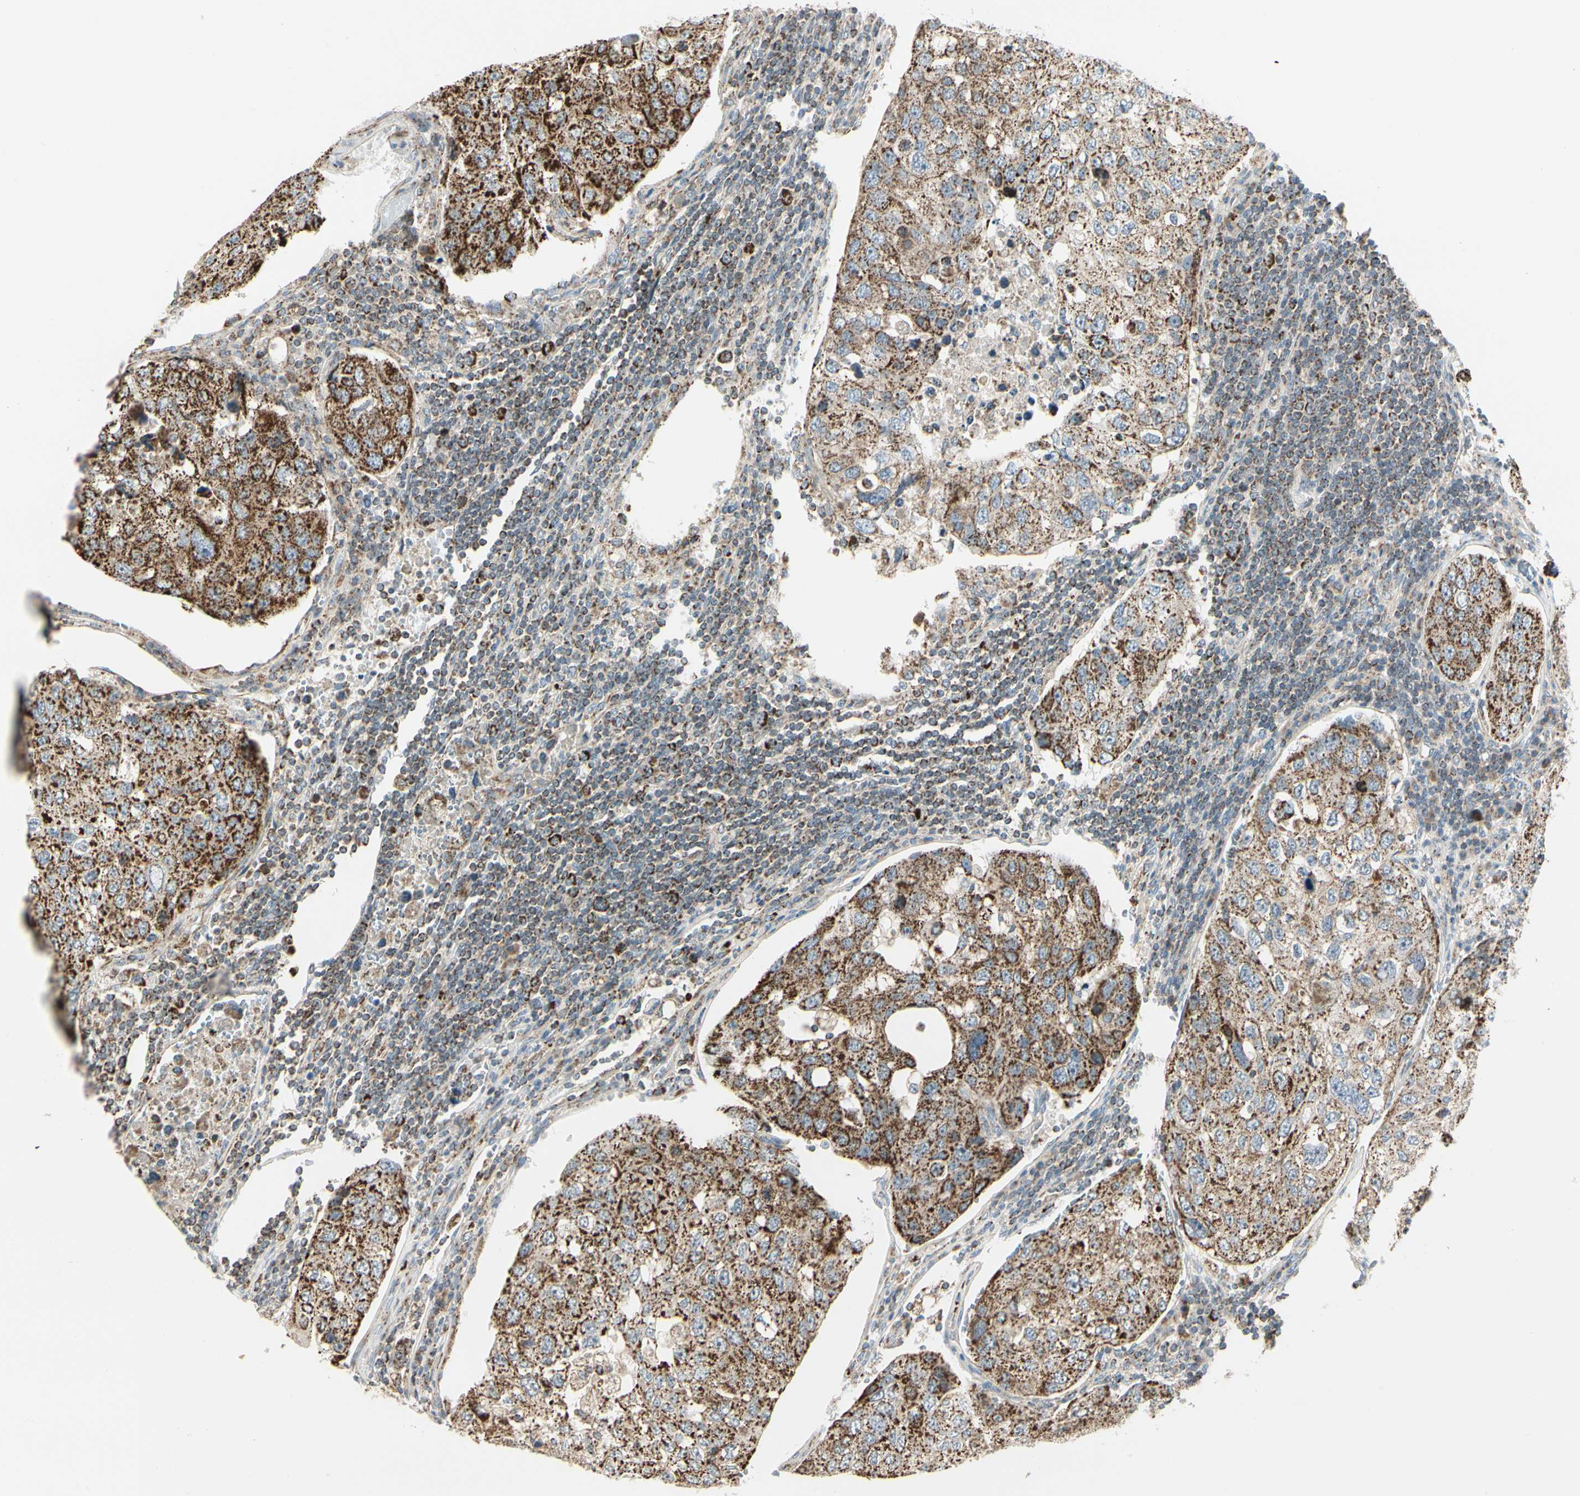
{"staining": {"intensity": "strong", "quantity": ">75%", "location": "cytoplasmic/membranous"}, "tissue": "urothelial cancer", "cell_type": "Tumor cells", "image_type": "cancer", "snomed": [{"axis": "morphology", "description": "Urothelial carcinoma, High grade"}, {"axis": "topography", "description": "Lymph node"}, {"axis": "topography", "description": "Urinary bladder"}], "caption": "A high-resolution histopathology image shows immunohistochemistry (IHC) staining of urothelial carcinoma (high-grade), which shows strong cytoplasmic/membranous staining in approximately >75% of tumor cells. (Stains: DAB (3,3'-diaminobenzidine) in brown, nuclei in blue, Microscopy: brightfield microscopy at high magnification).", "gene": "ANKS6", "patient": {"sex": "male", "age": 51}}